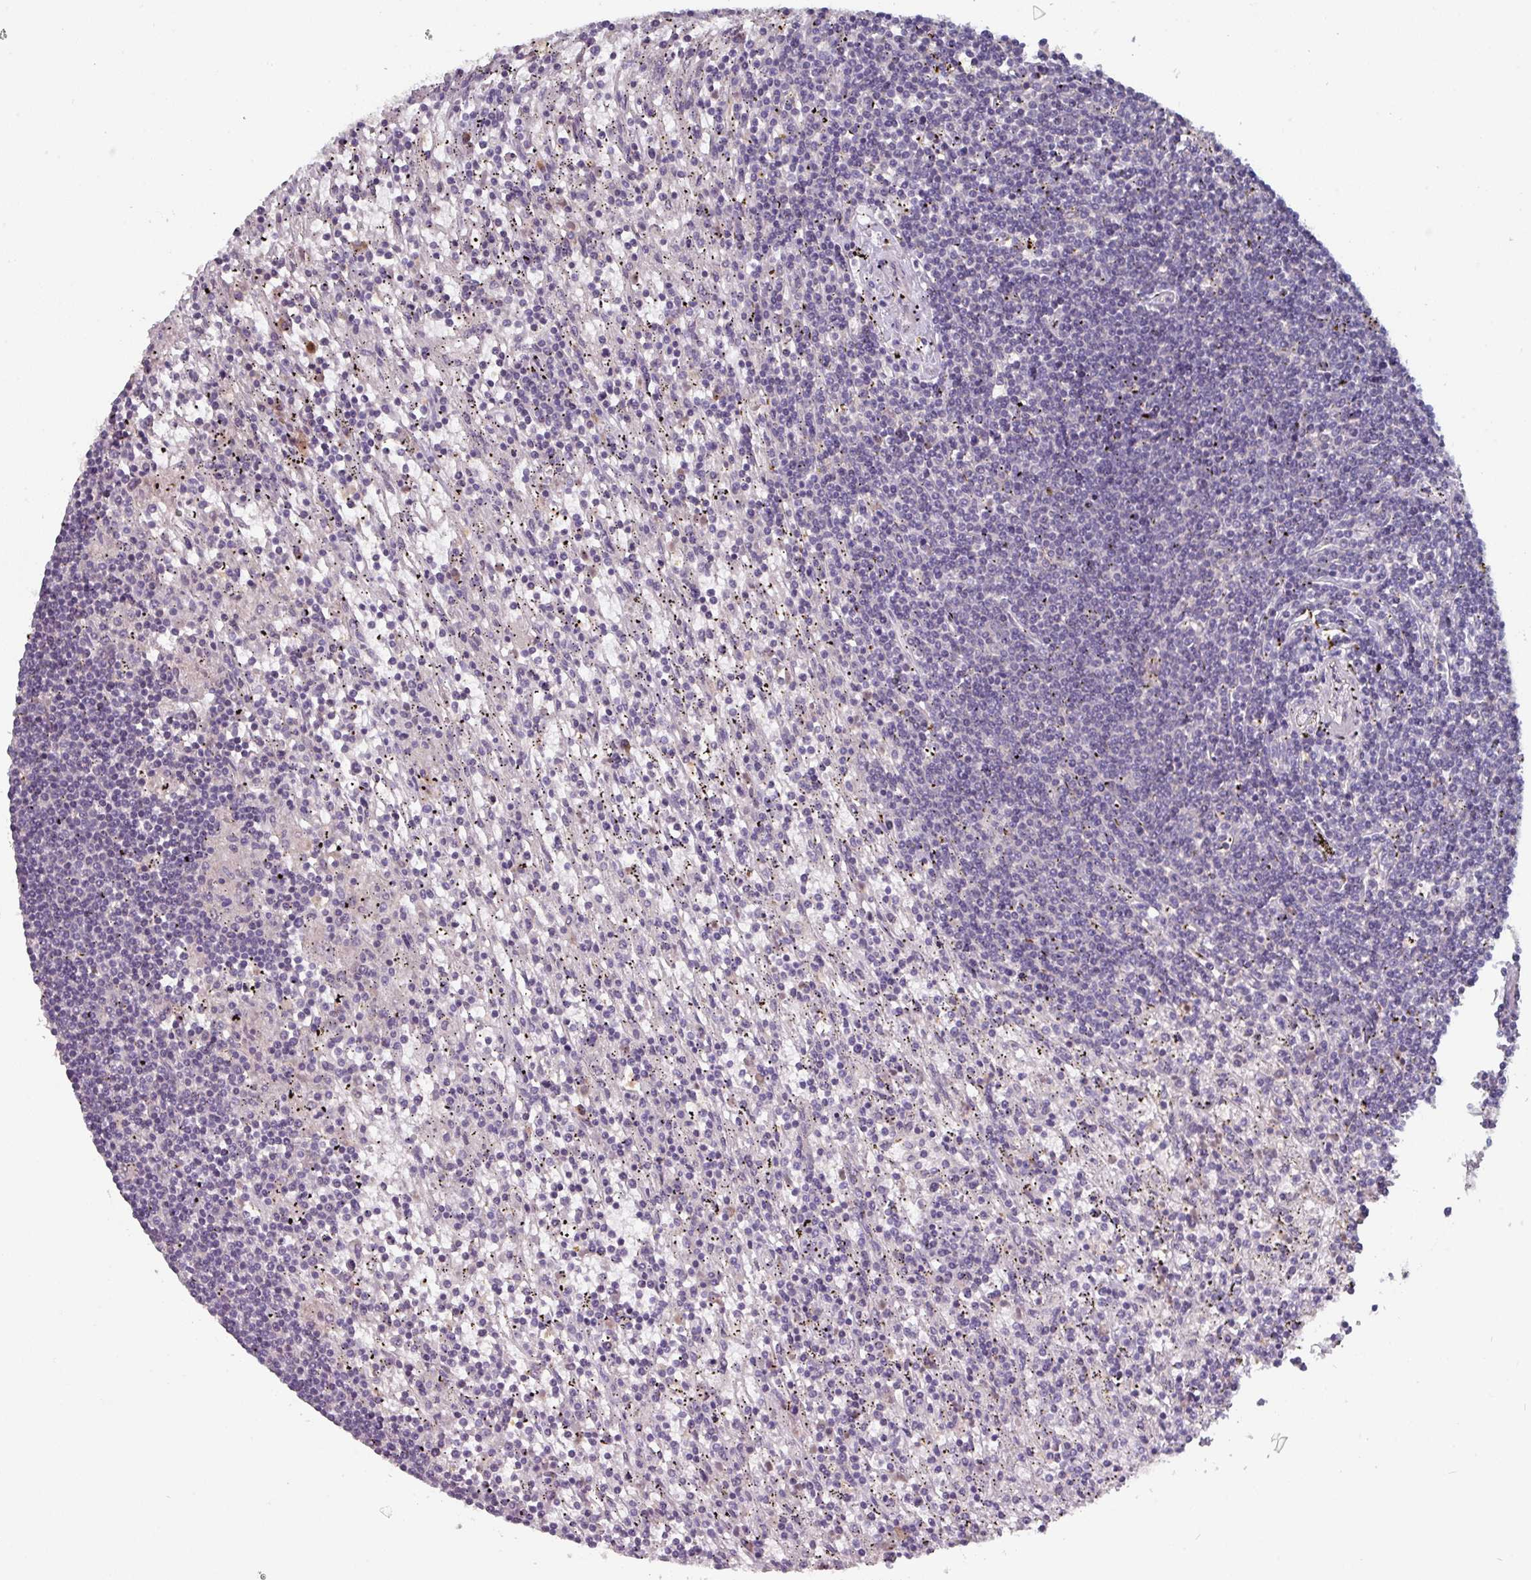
{"staining": {"intensity": "negative", "quantity": "none", "location": "none"}, "tissue": "lymphoma", "cell_type": "Tumor cells", "image_type": "cancer", "snomed": [{"axis": "morphology", "description": "Malignant lymphoma, non-Hodgkin's type, Low grade"}, {"axis": "topography", "description": "Spleen"}], "caption": "Tumor cells are negative for brown protein staining in lymphoma.", "gene": "PRAMEF8", "patient": {"sex": "male", "age": 76}}